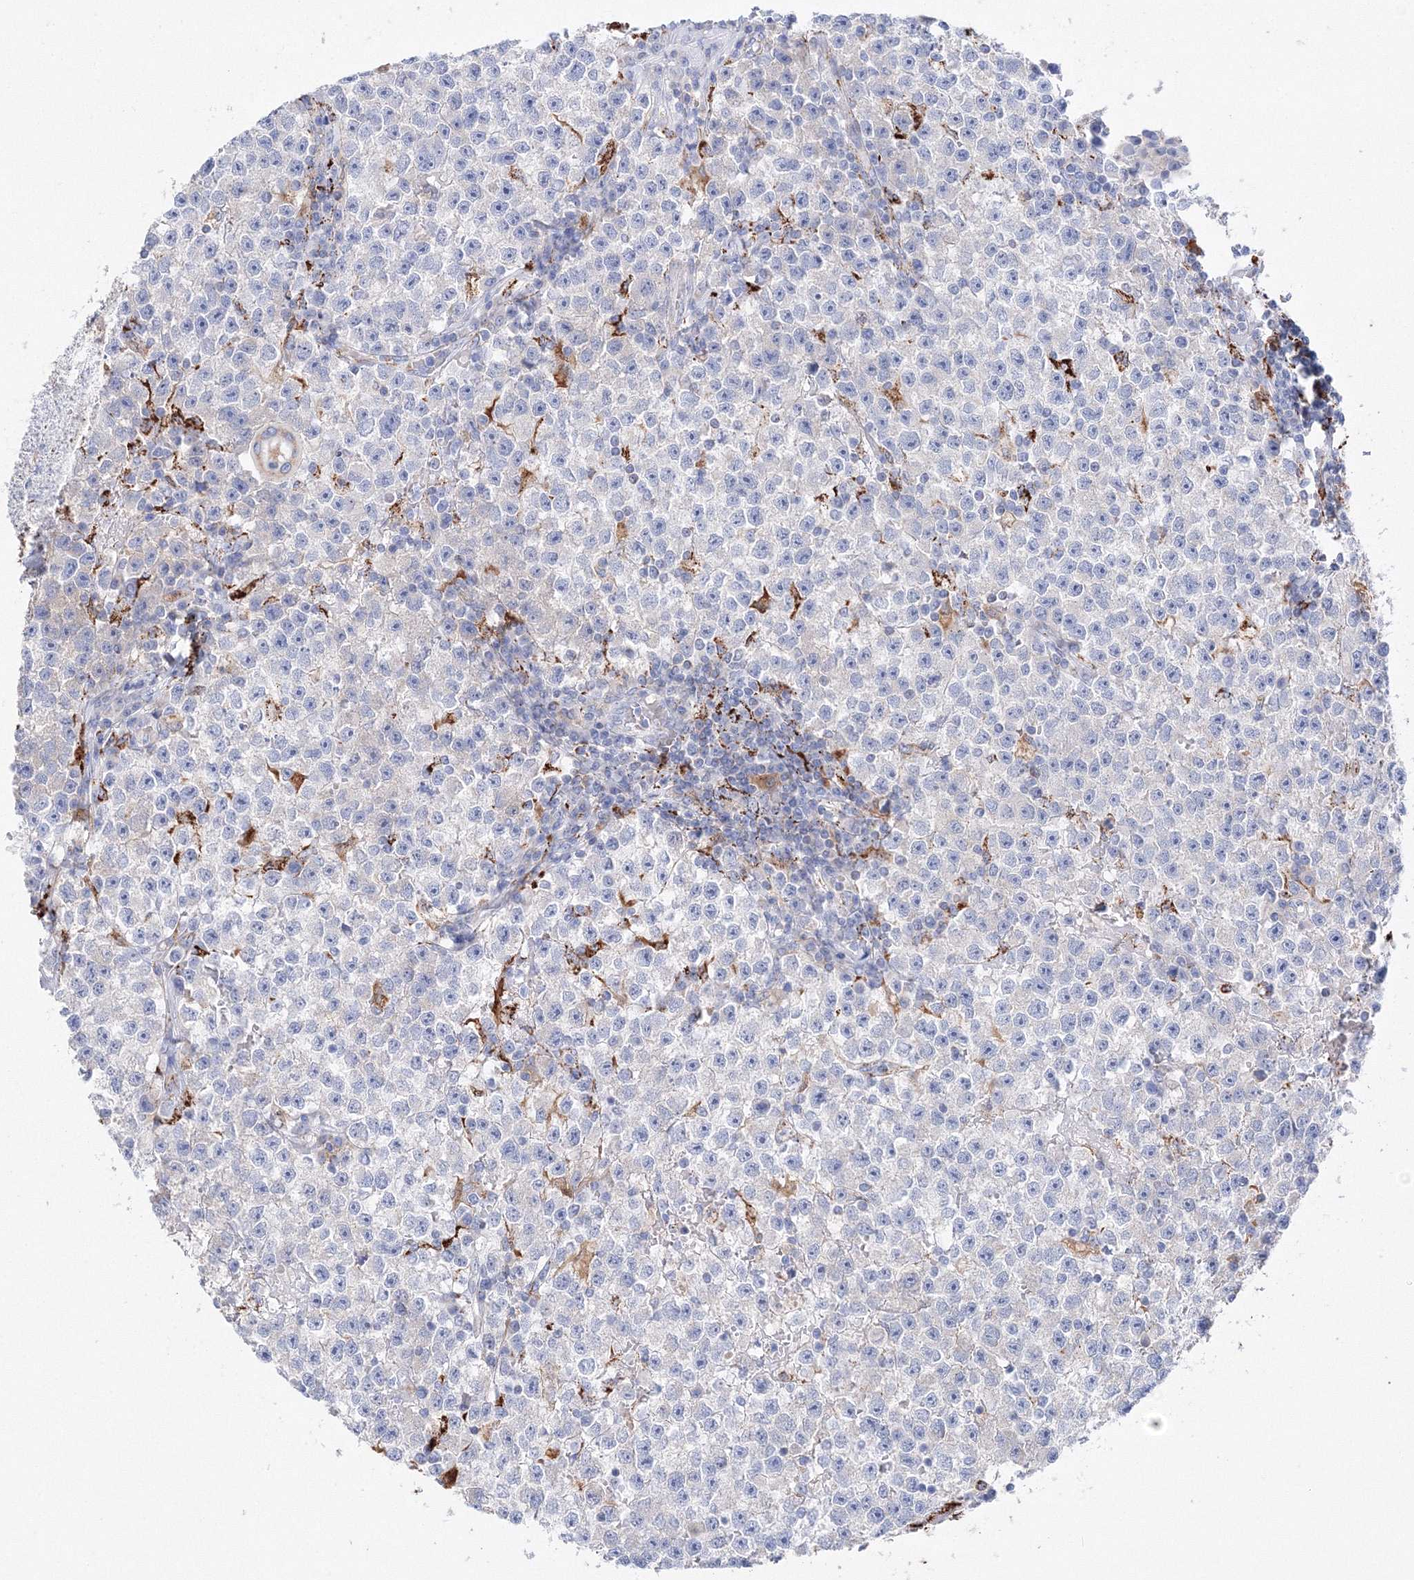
{"staining": {"intensity": "negative", "quantity": "none", "location": "none"}, "tissue": "testis cancer", "cell_type": "Tumor cells", "image_type": "cancer", "snomed": [{"axis": "morphology", "description": "Seminoma, NOS"}, {"axis": "topography", "description": "Testis"}], "caption": "DAB (3,3'-diaminobenzidine) immunohistochemical staining of testis cancer reveals no significant positivity in tumor cells.", "gene": "MERTK", "patient": {"sex": "male", "age": 22}}